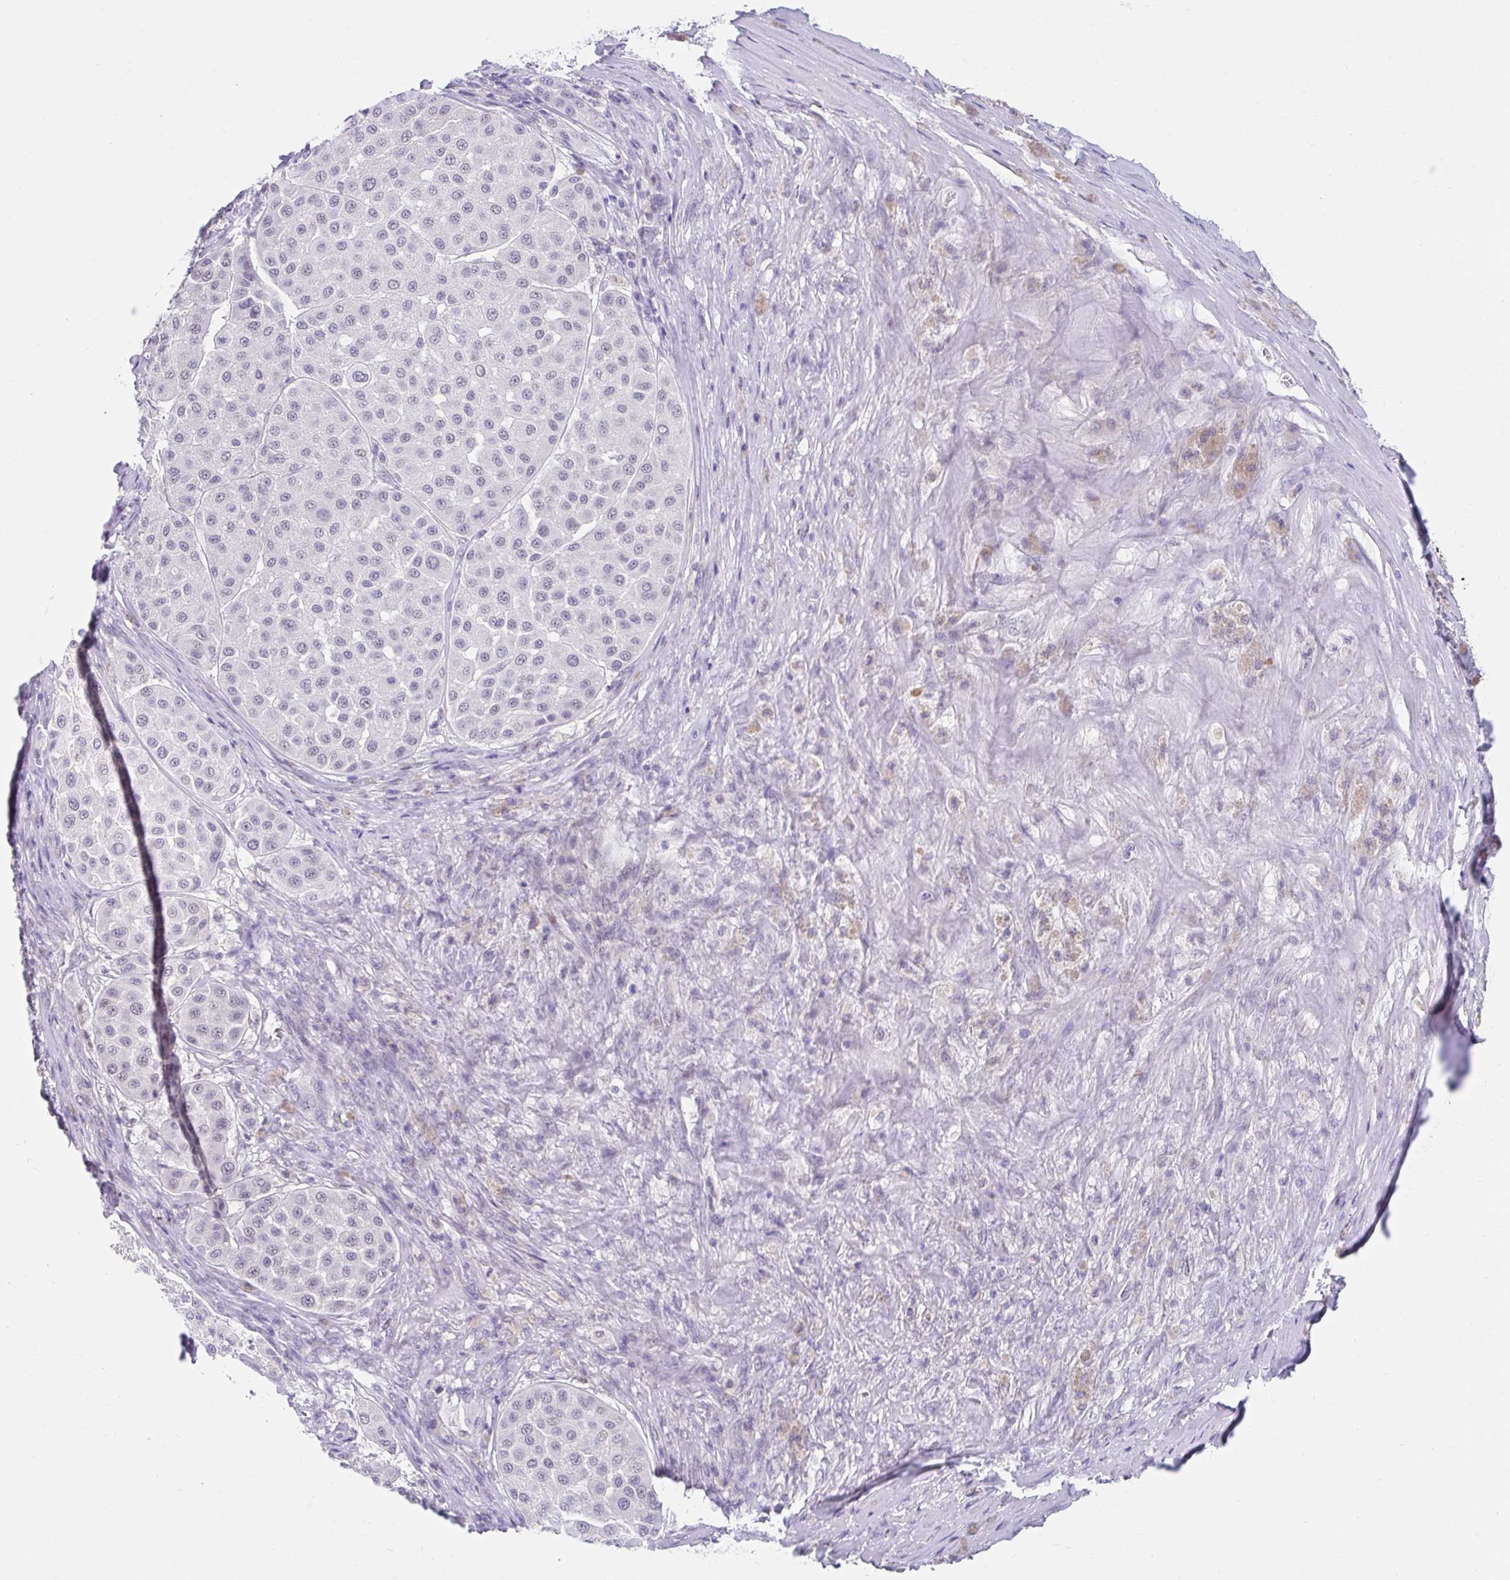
{"staining": {"intensity": "negative", "quantity": "none", "location": "none"}, "tissue": "melanoma", "cell_type": "Tumor cells", "image_type": "cancer", "snomed": [{"axis": "morphology", "description": "Malignant melanoma, Metastatic site"}, {"axis": "topography", "description": "Smooth muscle"}], "caption": "IHC of human melanoma exhibits no positivity in tumor cells. (Brightfield microscopy of DAB (3,3'-diaminobenzidine) immunohistochemistry (IHC) at high magnification).", "gene": "DCAF17", "patient": {"sex": "male", "age": 41}}